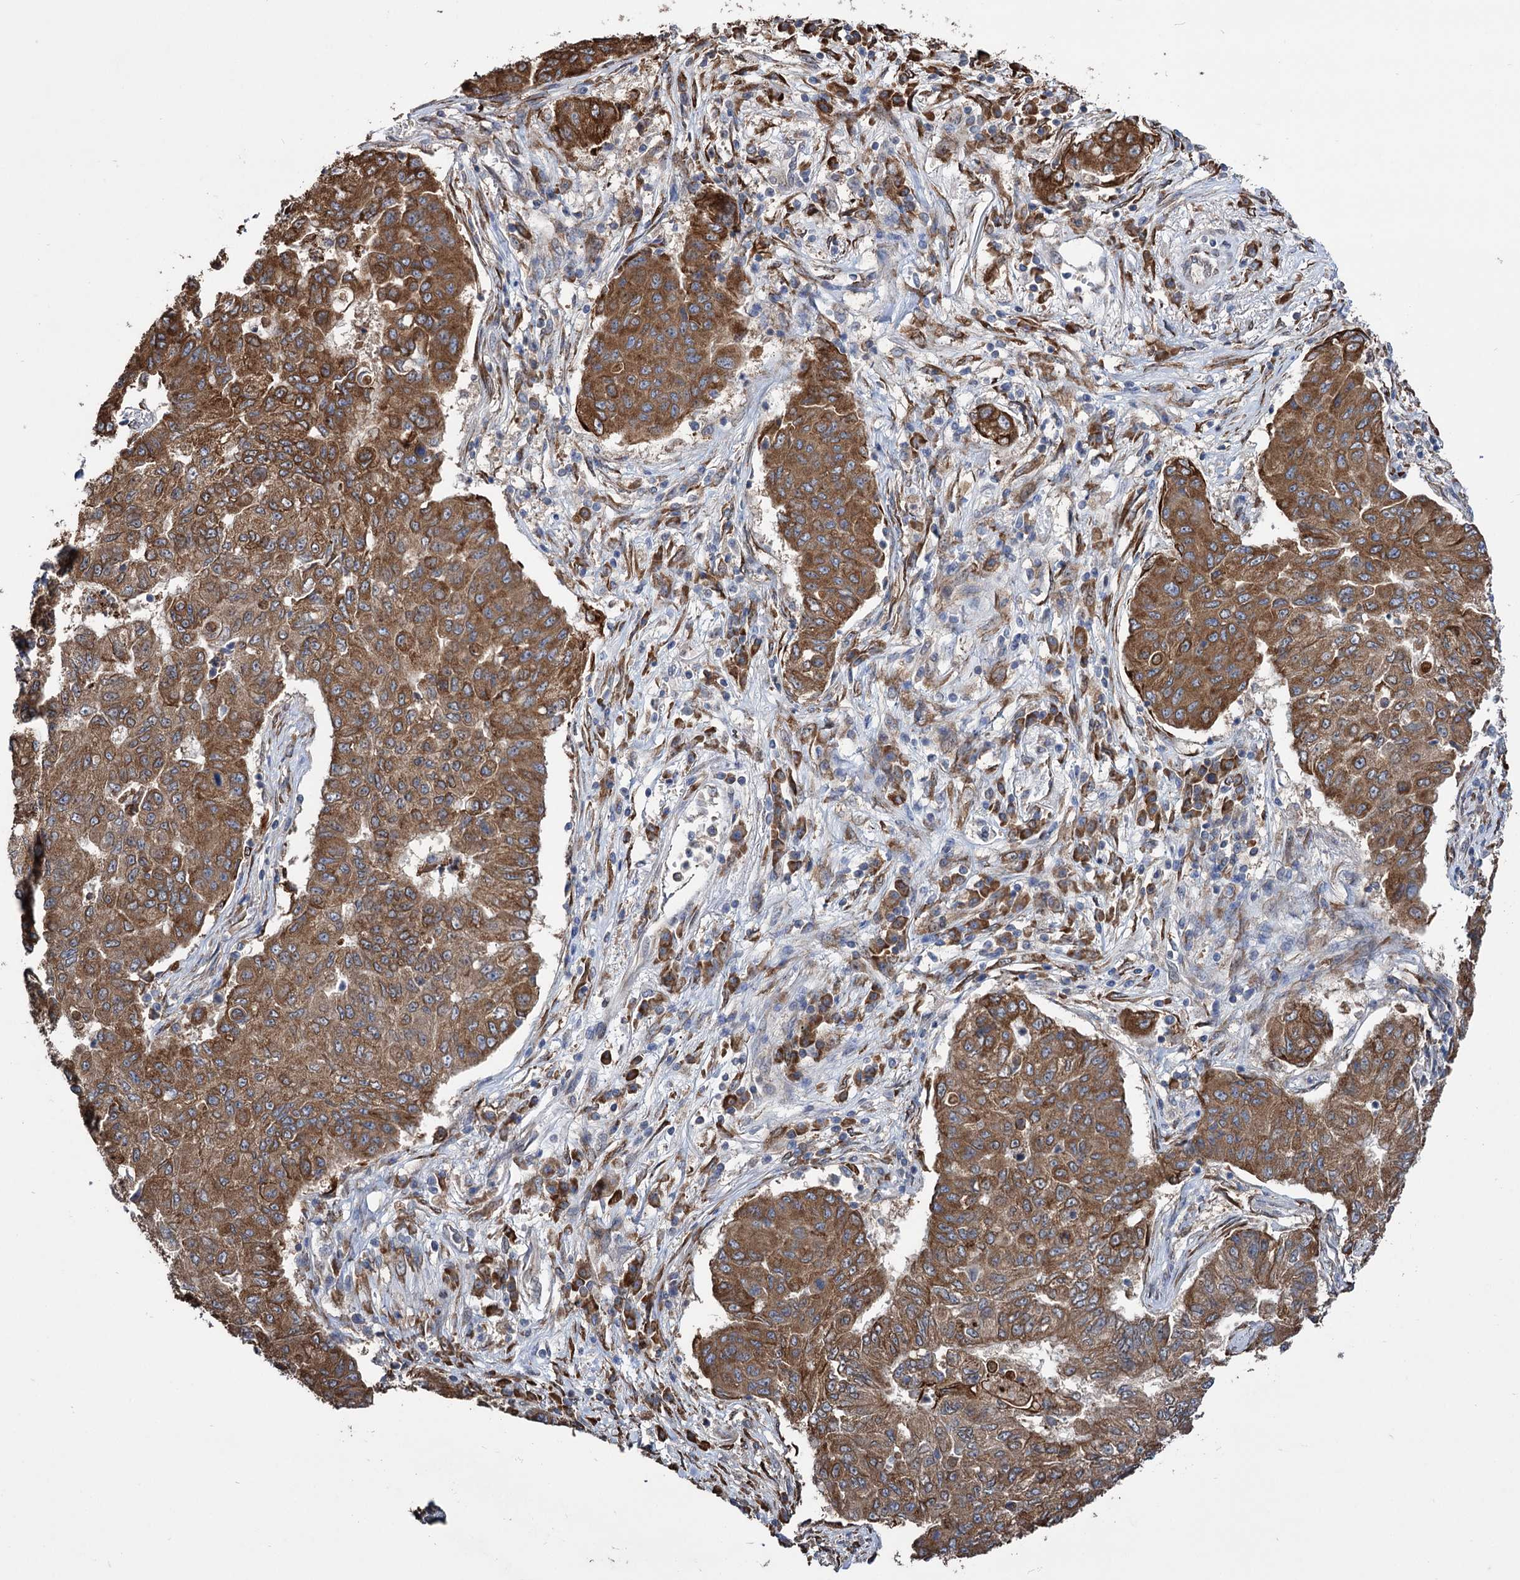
{"staining": {"intensity": "moderate", "quantity": ">75%", "location": "cytoplasmic/membranous"}, "tissue": "lung cancer", "cell_type": "Tumor cells", "image_type": "cancer", "snomed": [{"axis": "morphology", "description": "Squamous cell carcinoma, NOS"}, {"axis": "topography", "description": "Lung"}], "caption": "Protein expression analysis of human lung squamous cell carcinoma reveals moderate cytoplasmic/membranous positivity in about >75% of tumor cells. The protein of interest is shown in brown color, while the nuclei are stained blue.", "gene": "CDAN1", "patient": {"sex": "male", "age": 74}}